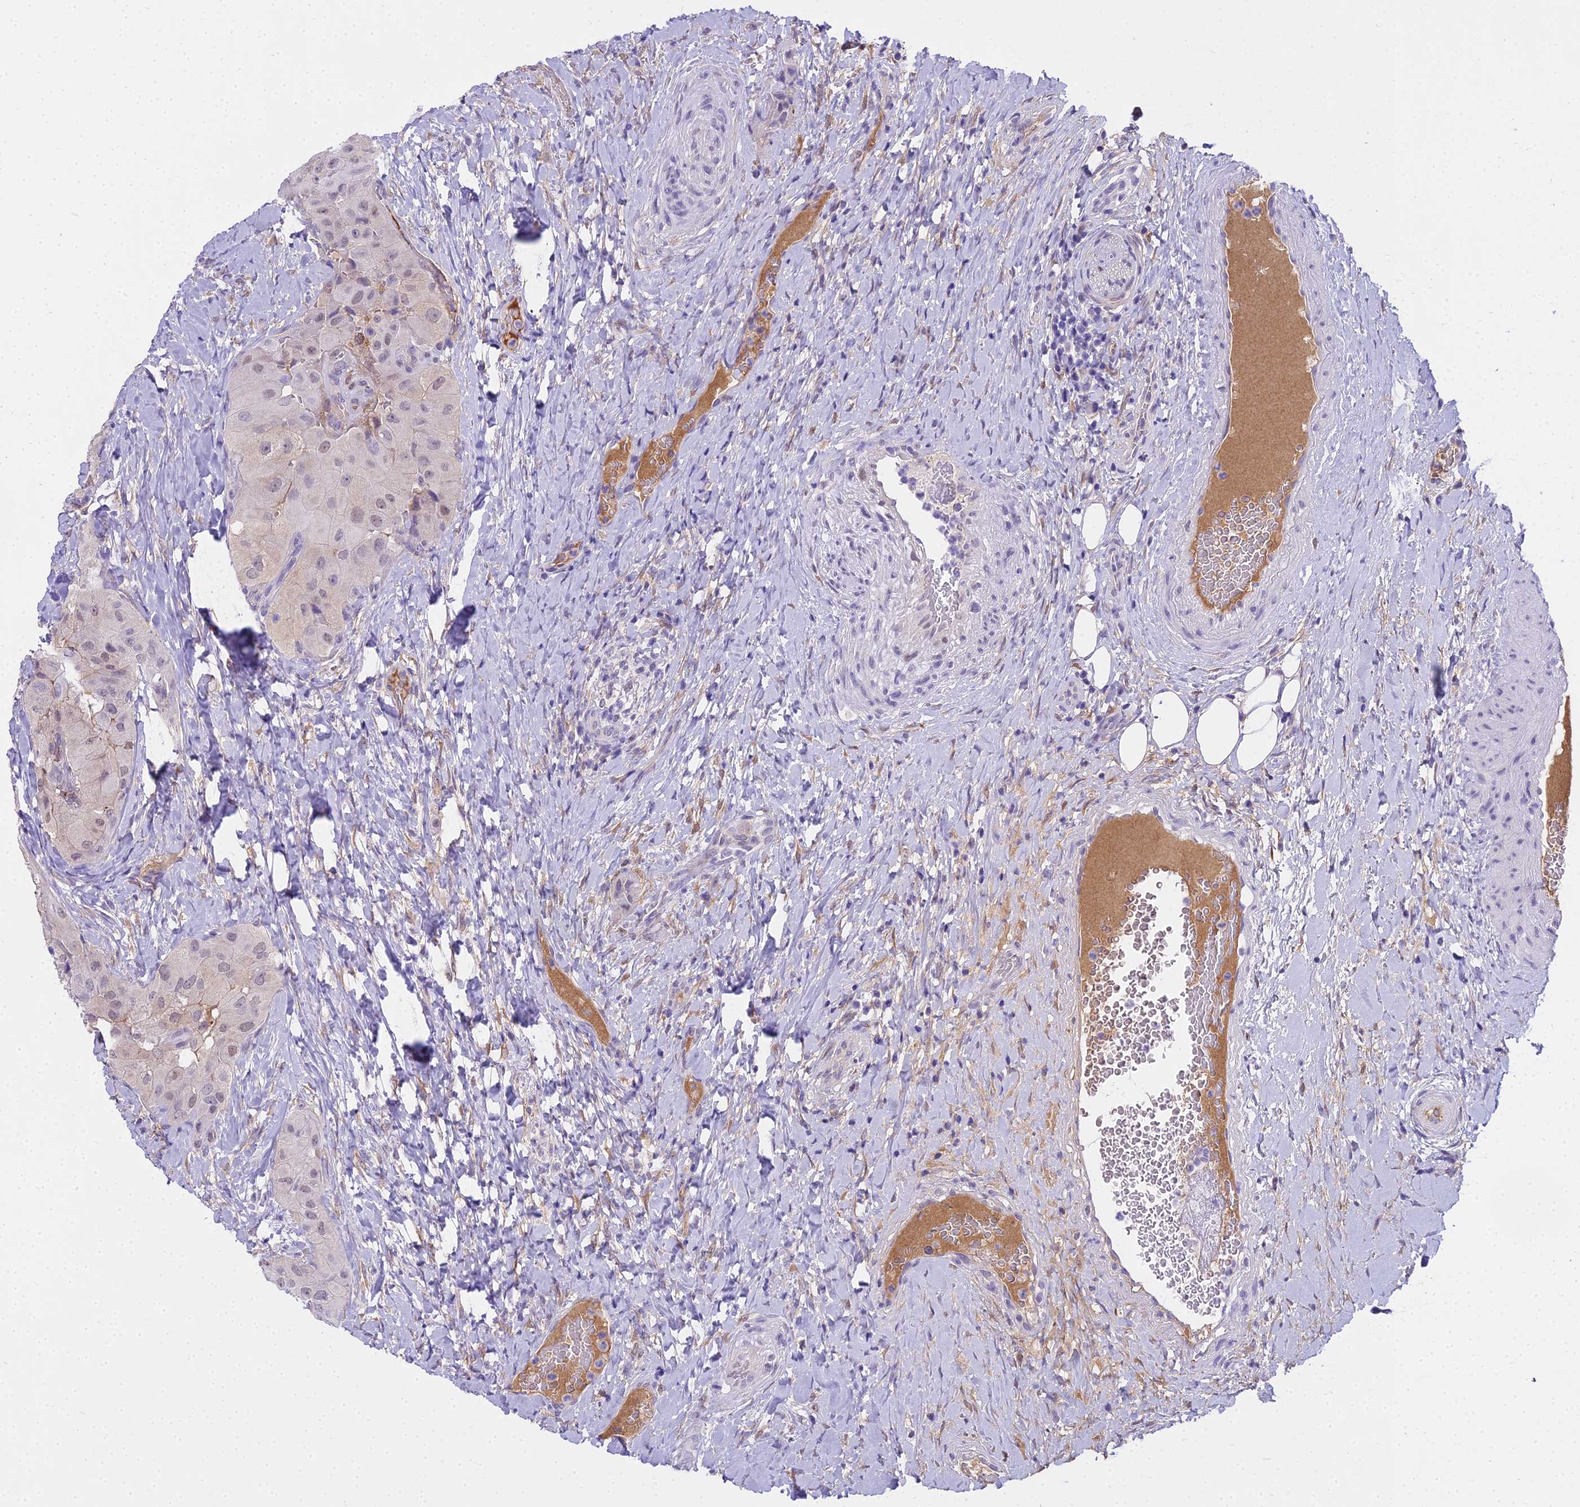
{"staining": {"intensity": "weak", "quantity": ">75%", "location": "nuclear"}, "tissue": "thyroid cancer", "cell_type": "Tumor cells", "image_type": "cancer", "snomed": [{"axis": "morphology", "description": "Normal tissue, NOS"}, {"axis": "morphology", "description": "Papillary adenocarcinoma, NOS"}, {"axis": "topography", "description": "Thyroid gland"}], "caption": "High-power microscopy captured an IHC micrograph of thyroid papillary adenocarcinoma, revealing weak nuclear positivity in approximately >75% of tumor cells.", "gene": "MAT2A", "patient": {"sex": "female", "age": 59}}